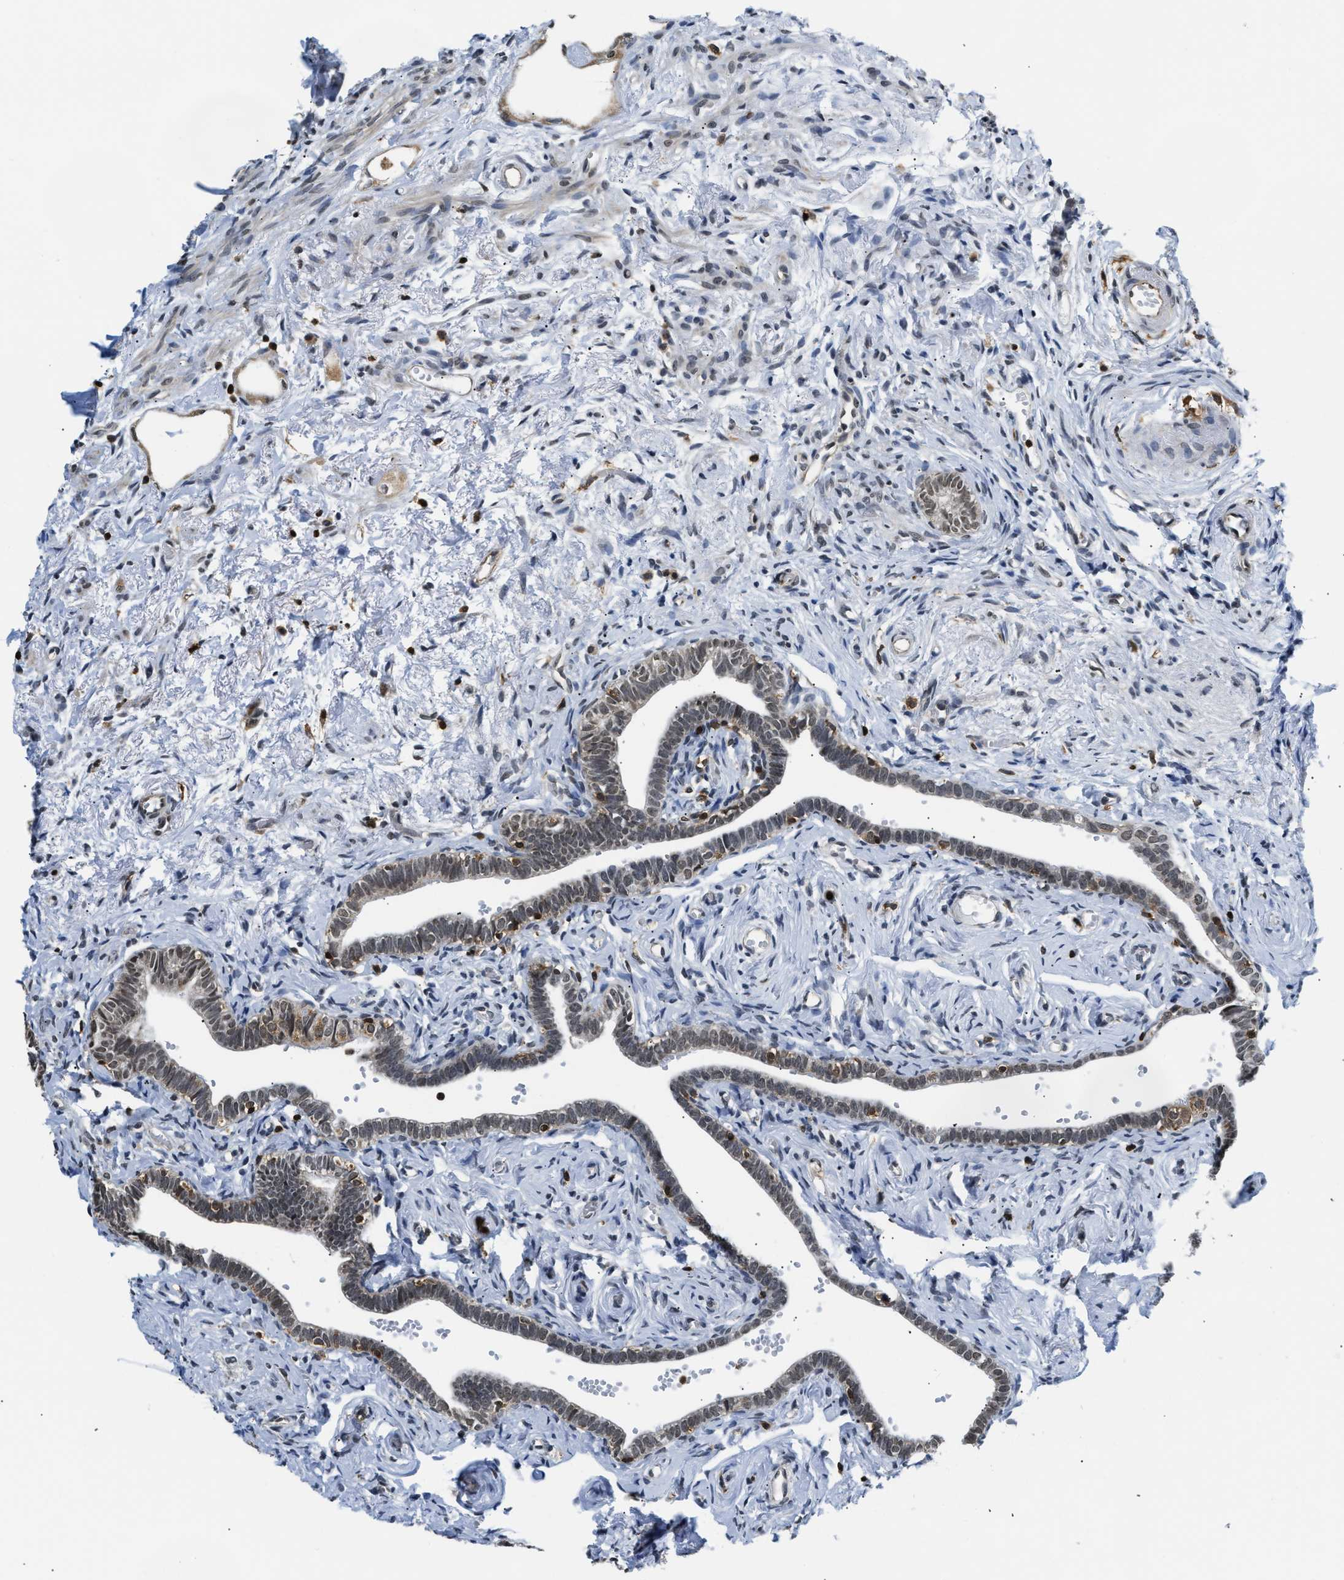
{"staining": {"intensity": "moderate", "quantity": "25%-75%", "location": "nuclear"}, "tissue": "fallopian tube", "cell_type": "Glandular cells", "image_type": "normal", "snomed": [{"axis": "morphology", "description": "Normal tissue, NOS"}, {"axis": "topography", "description": "Fallopian tube"}], "caption": "High-magnification brightfield microscopy of normal fallopian tube stained with DAB (brown) and counterstained with hematoxylin (blue). glandular cells exhibit moderate nuclear expression is identified in about25%-75% of cells.", "gene": "STK10", "patient": {"sex": "female", "age": 71}}